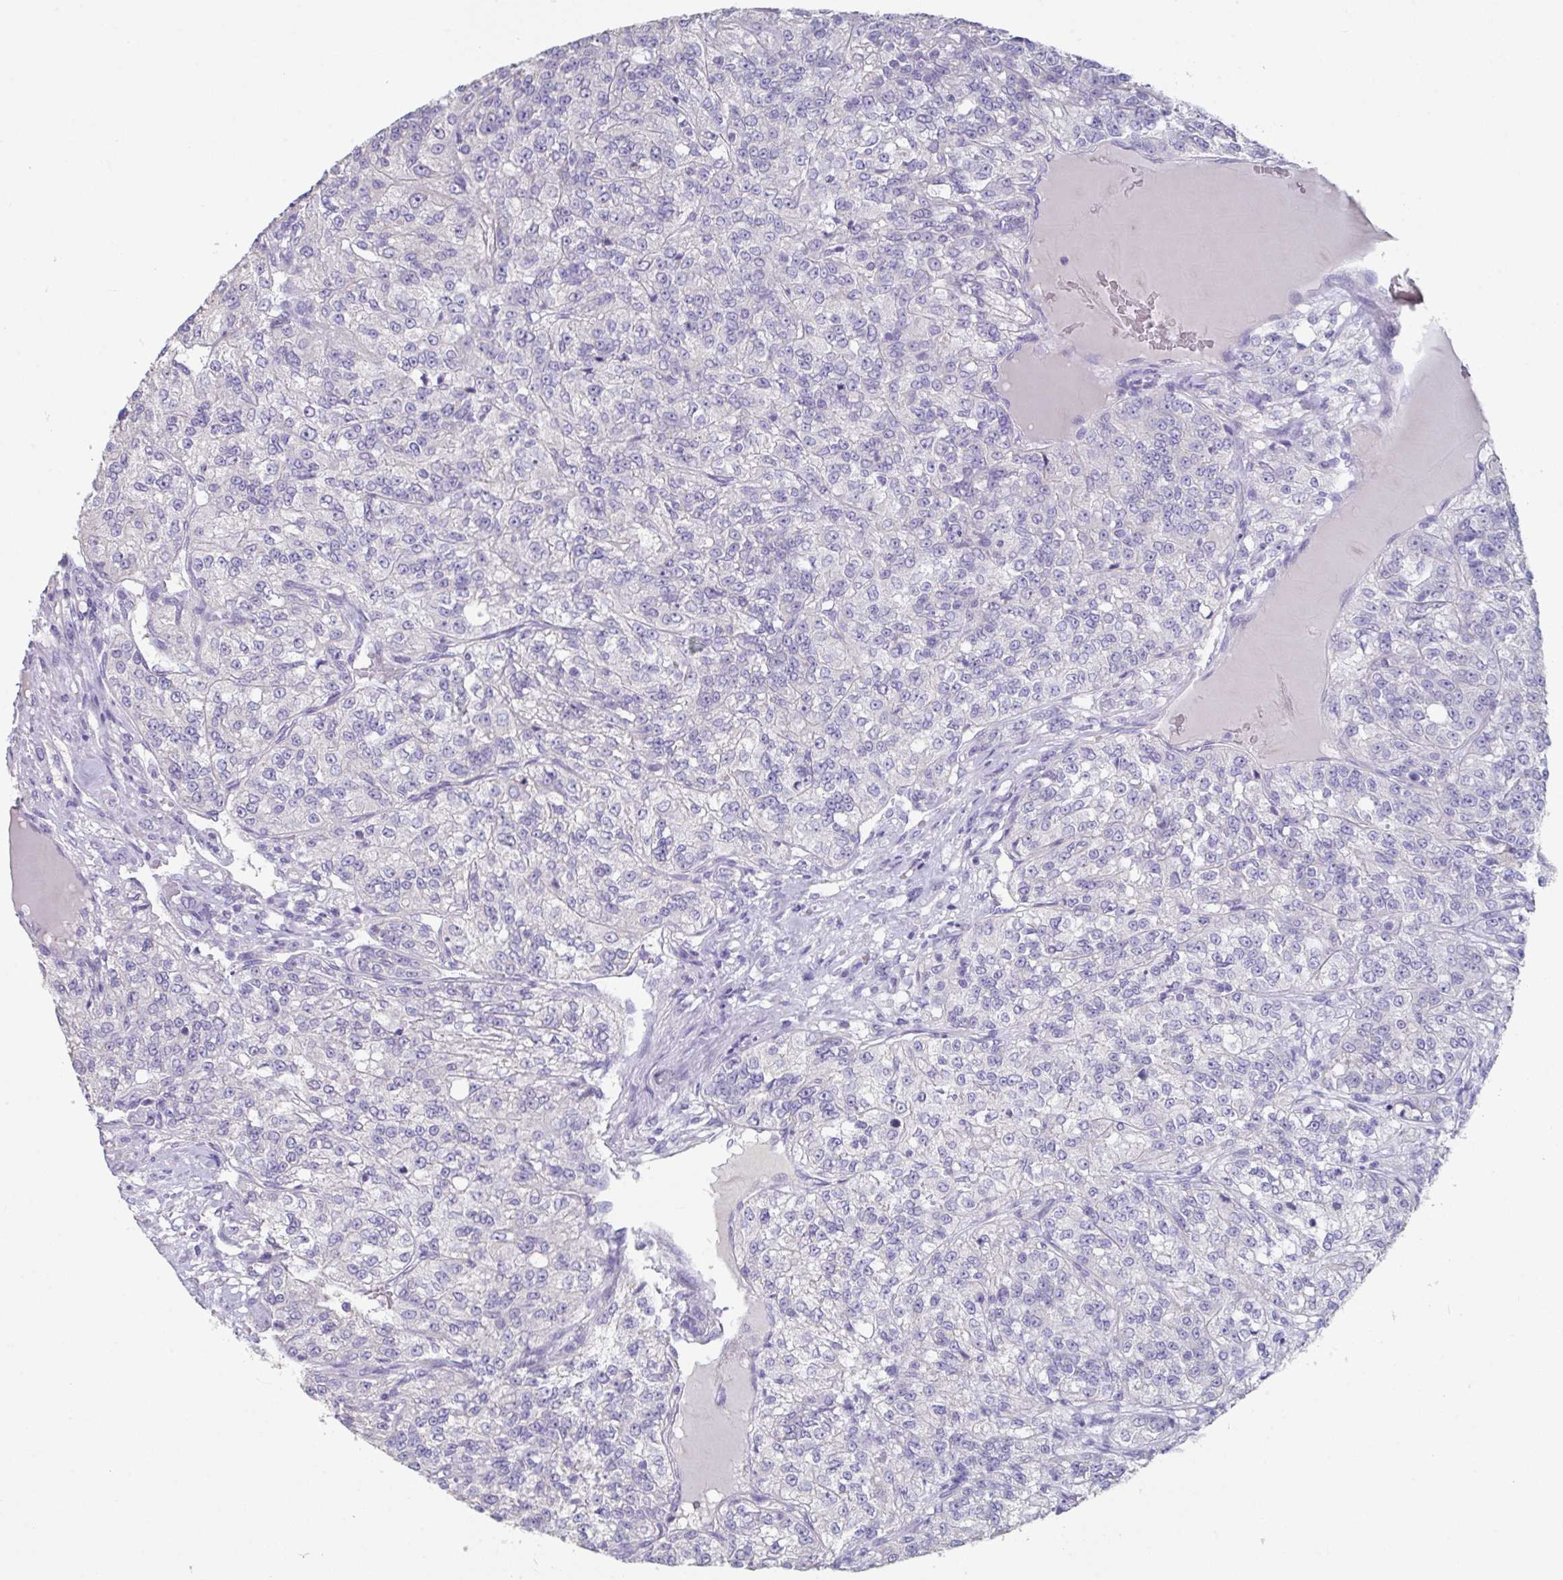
{"staining": {"intensity": "negative", "quantity": "none", "location": "none"}, "tissue": "renal cancer", "cell_type": "Tumor cells", "image_type": "cancer", "snomed": [{"axis": "morphology", "description": "Adenocarcinoma, NOS"}, {"axis": "topography", "description": "Kidney"}], "caption": "Photomicrograph shows no significant protein expression in tumor cells of renal adenocarcinoma.", "gene": "SLC44A4", "patient": {"sex": "female", "age": 63}}